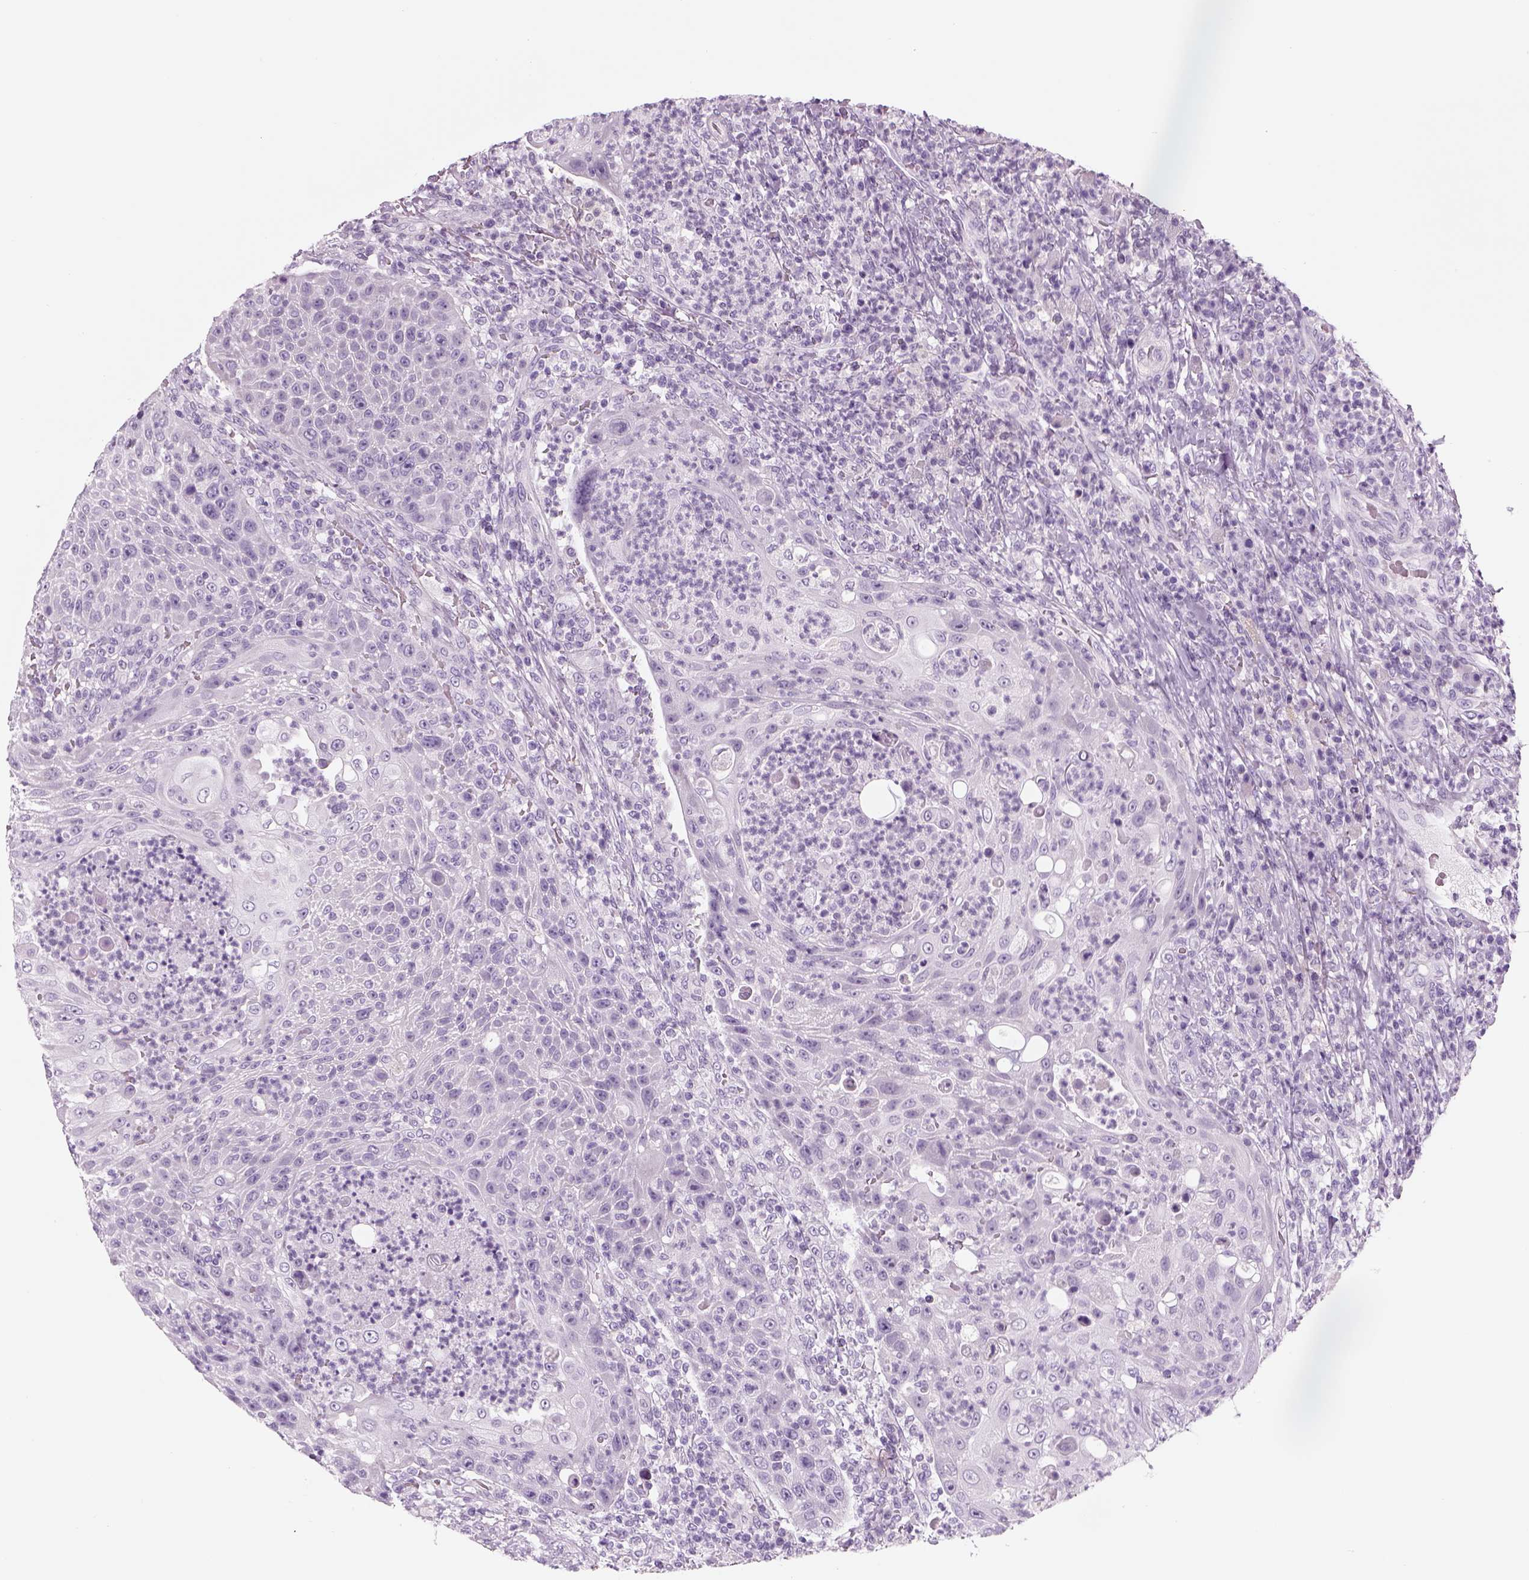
{"staining": {"intensity": "negative", "quantity": "none", "location": "none"}, "tissue": "head and neck cancer", "cell_type": "Tumor cells", "image_type": "cancer", "snomed": [{"axis": "morphology", "description": "Squamous cell carcinoma, NOS"}, {"axis": "topography", "description": "Head-Neck"}], "caption": "IHC photomicrograph of head and neck cancer (squamous cell carcinoma) stained for a protein (brown), which demonstrates no staining in tumor cells.", "gene": "KCNMB4", "patient": {"sex": "male", "age": 69}}